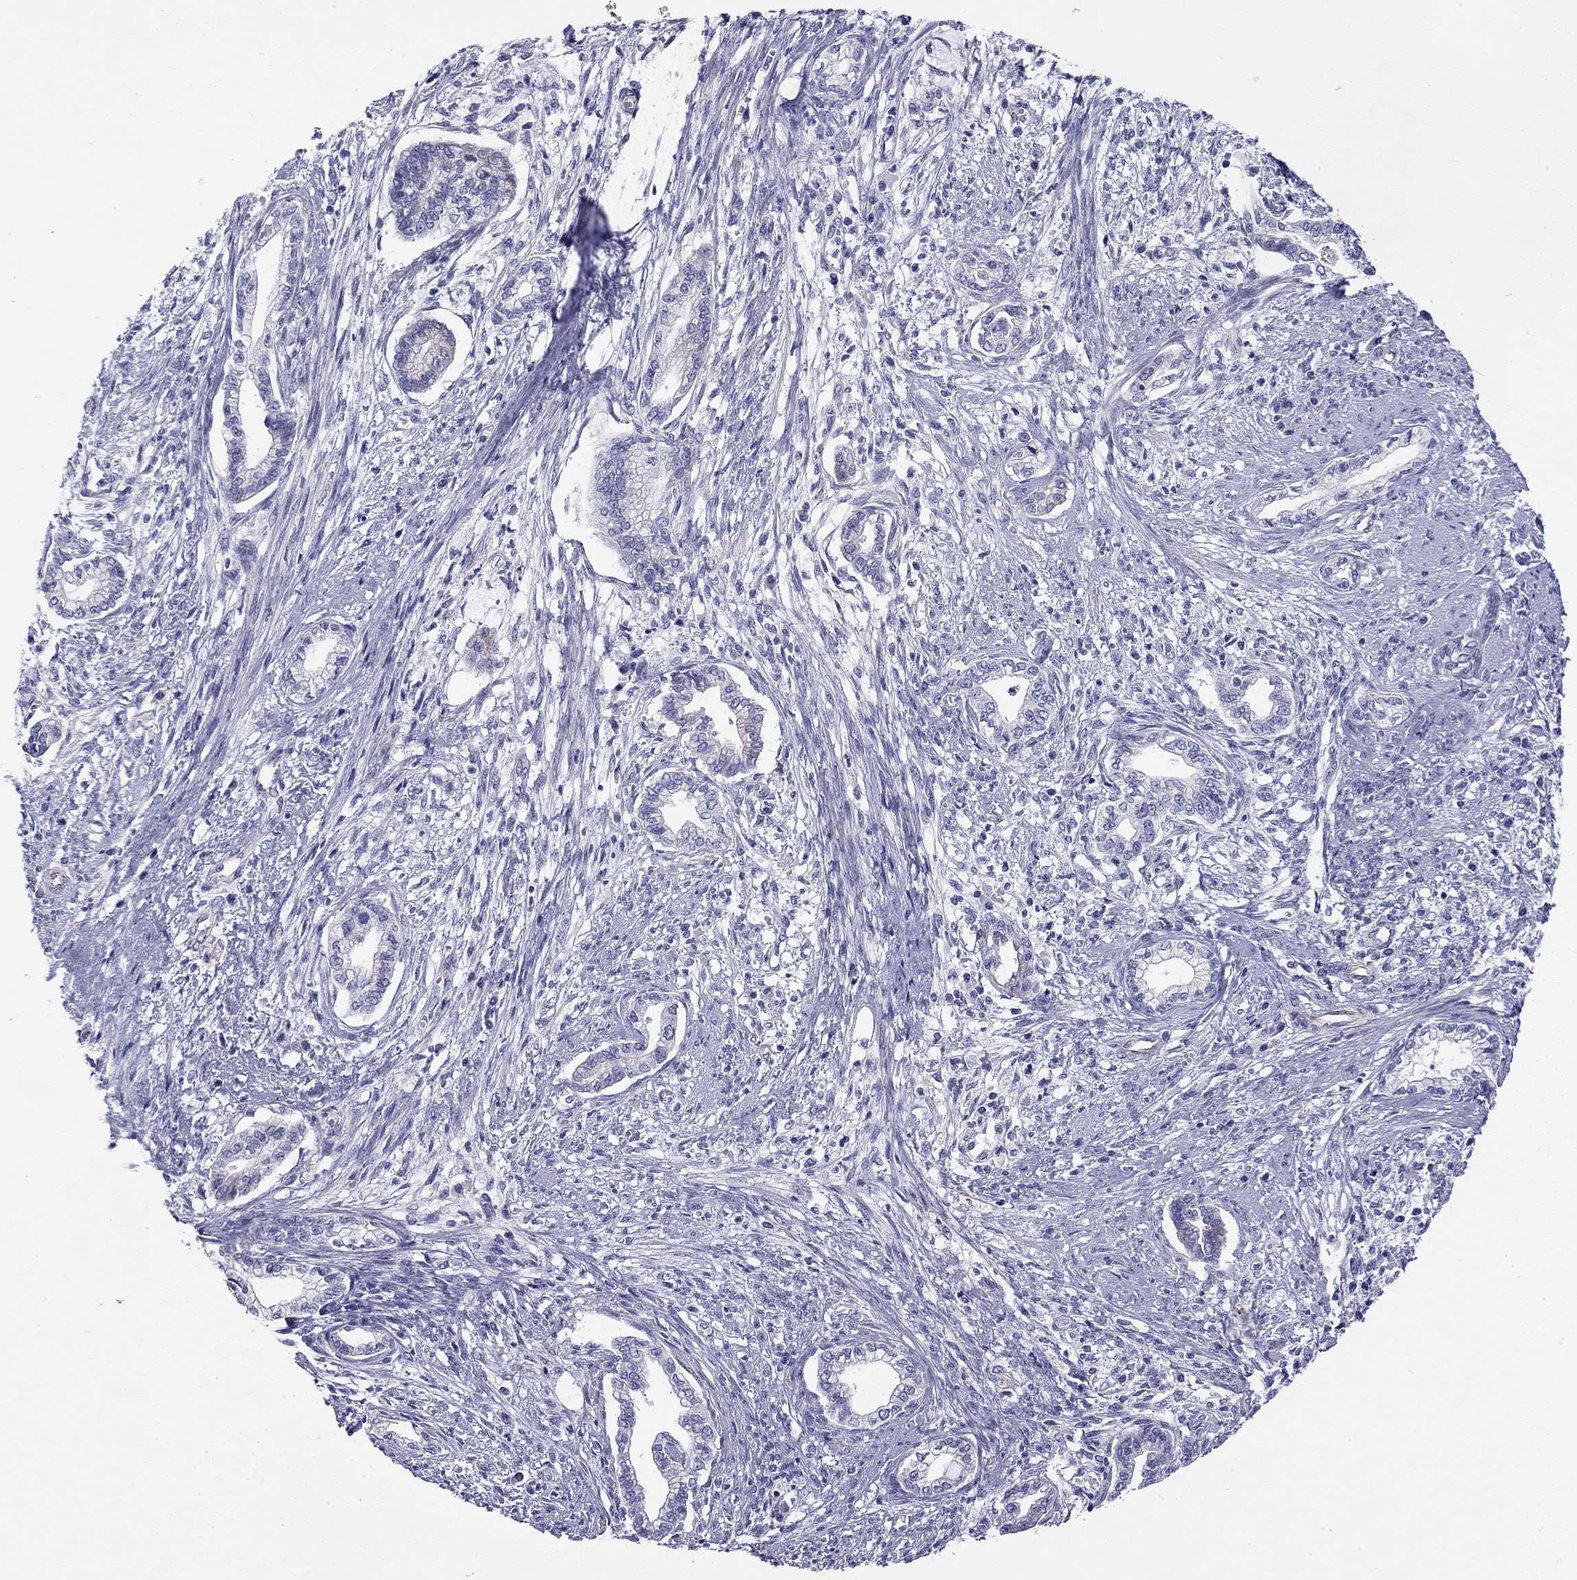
{"staining": {"intensity": "negative", "quantity": "none", "location": "none"}, "tissue": "cervical cancer", "cell_type": "Tumor cells", "image_type": "cancer", "snomed": [{"axis": "morphology", "description": "Adenocarcinoma, NOS"}, {"axis": "topography", "description": "Cervix"}], "caption": "IHC histopathology image of human cervical cancer stained for a protein (brown), which shows no staining in tumor cells. Nuclei are stained in blue.", "gene": "RTL1", "patient": {"sex": "female", "age": 62}}